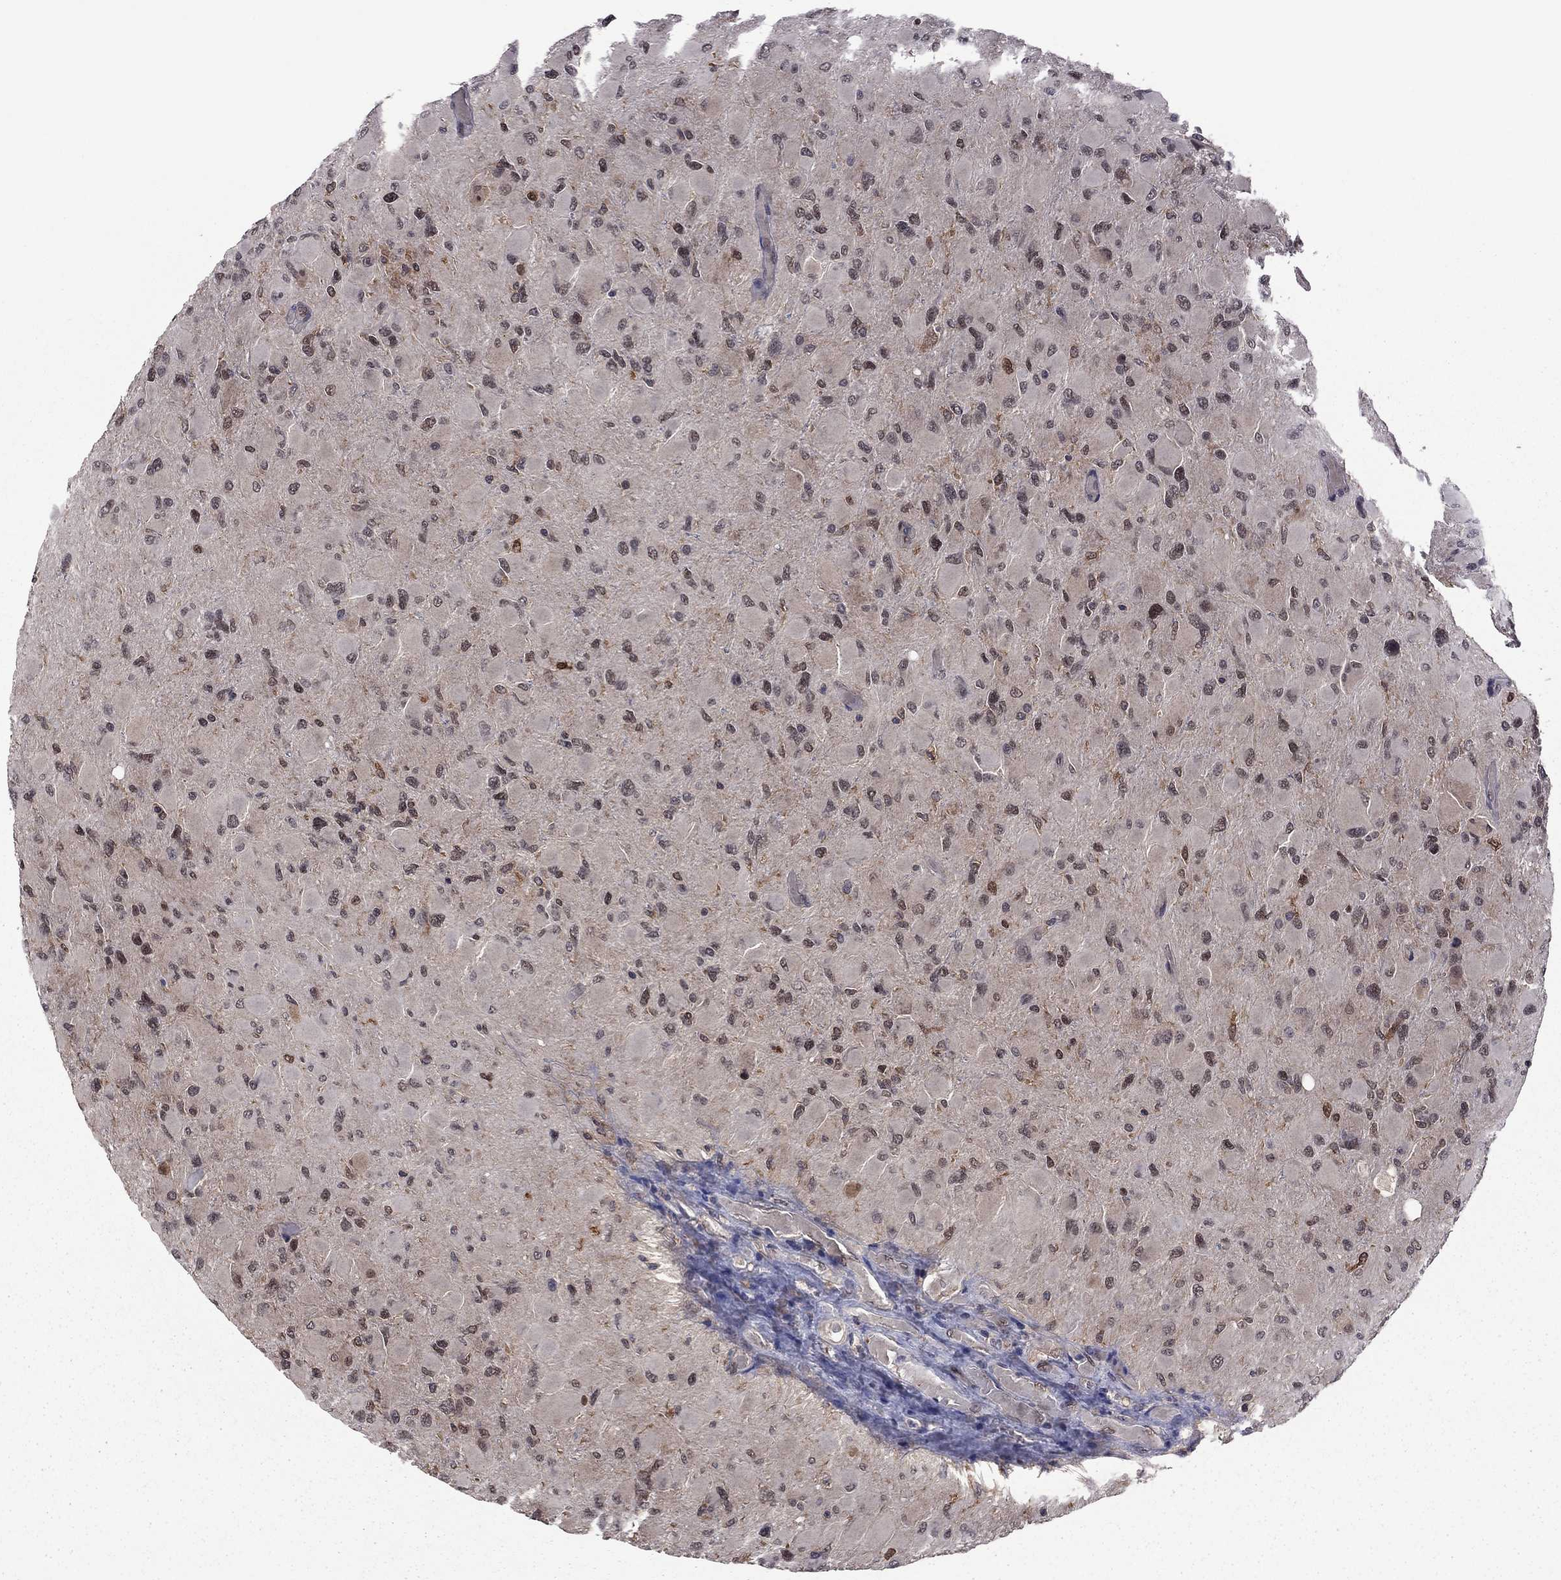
{"staining": {"intensity": "negative", "quantity": "none", "location": "none"}, "tissue": "glioma", "cell_type": "Tumor cells", "image_type": "cancer", "snomed": [{"axis": "morphology", "description": "Glioma, malignant, High grade"}, {"axis": "topography", "description": "Cerebral cortex"}], "caption": "This is a image of immunohistochemistry staining of glioma, which shows no positivity in tumor cells.", "gene": "GPAA1", "patient": {"sex": "female", "age": 36}}